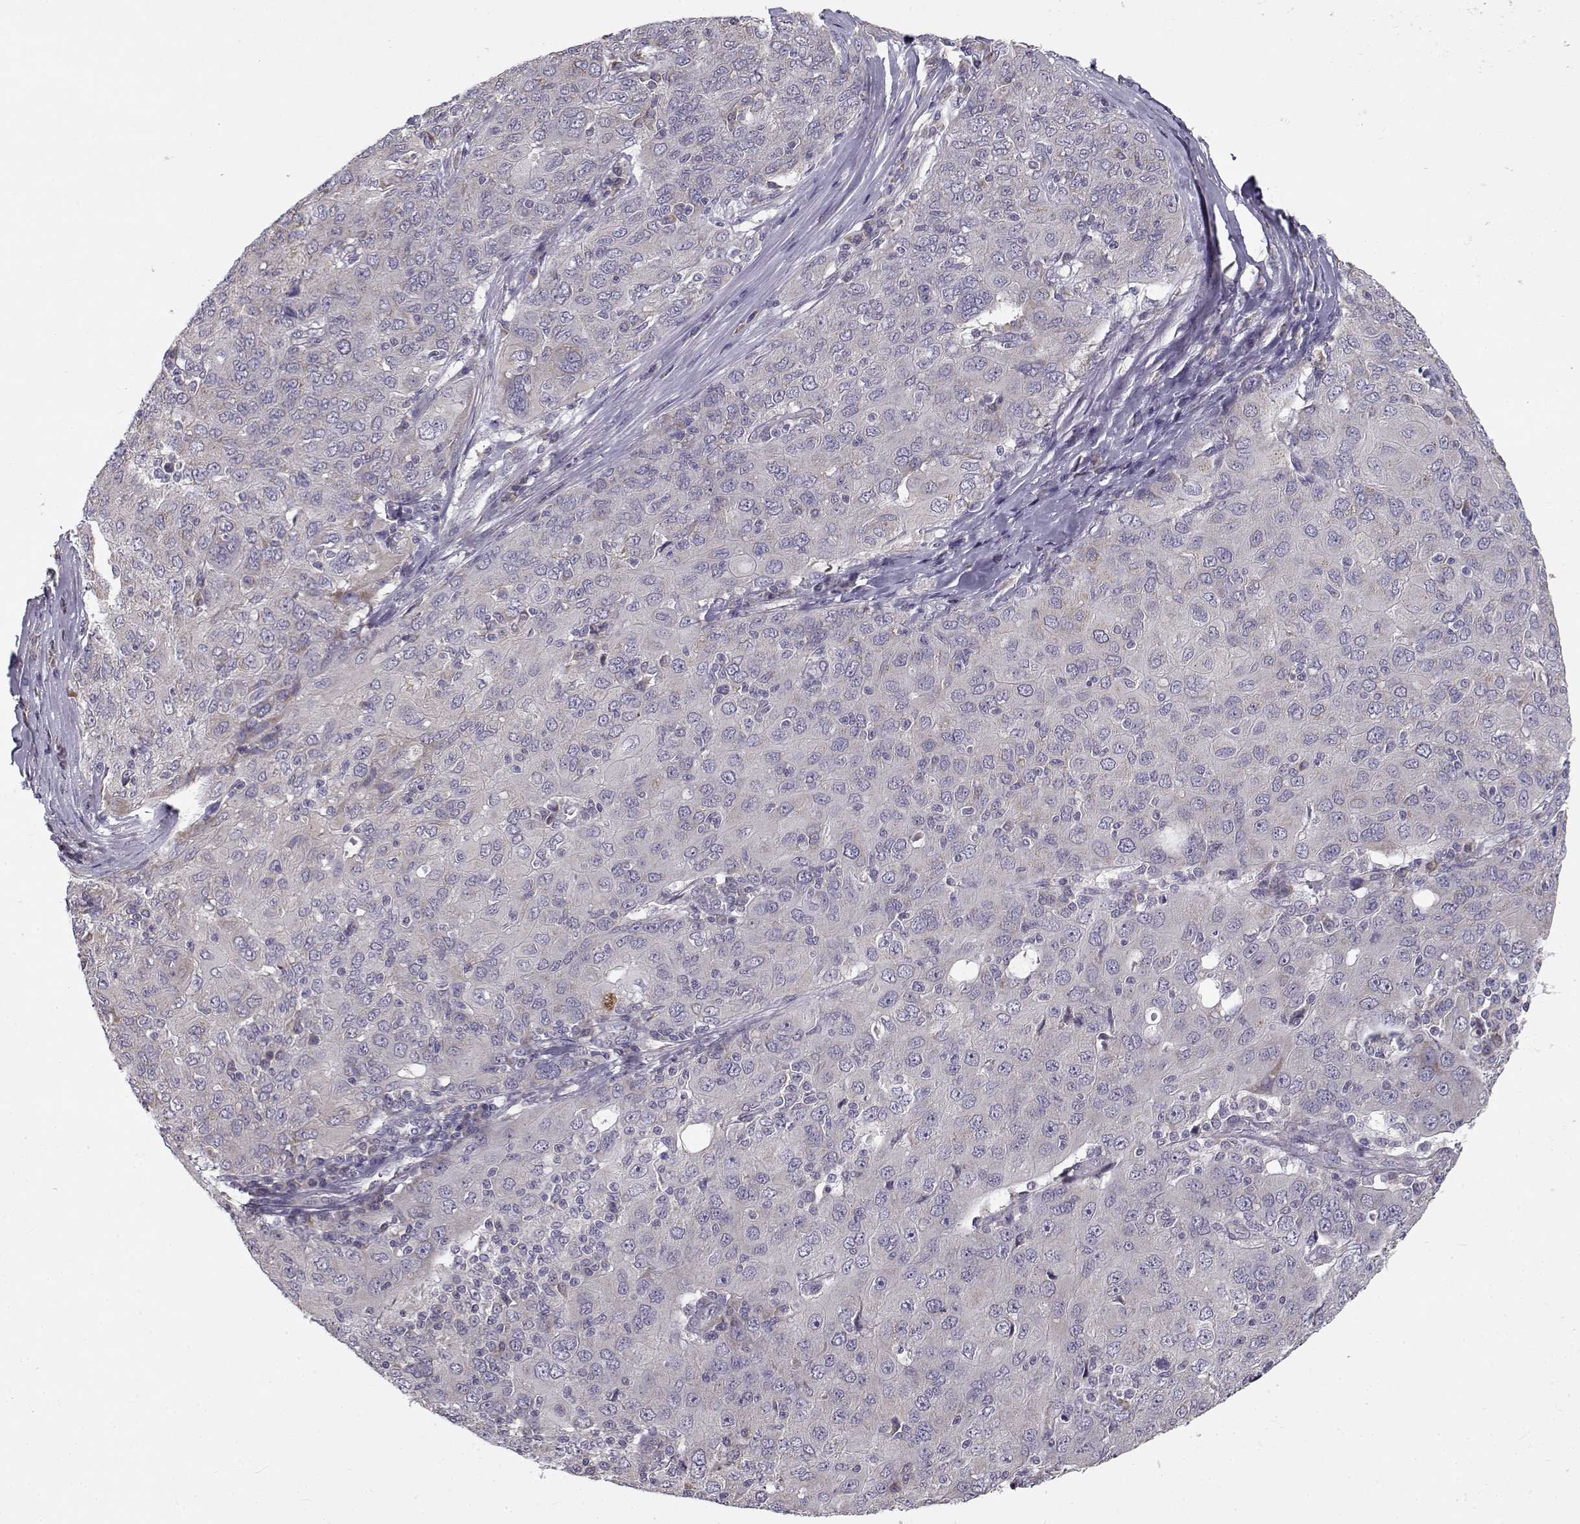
{"staining": {"intensity": "negative", "quantity": "none", "location": "none"}, "tissue": "ovarian cancer", "cell_type": "Tumor cells", "image_type": "cancer", "snomed": [{"axis": "morphology", "description": "Carcinoma, endometroid"}, {"axis": "topography", "description": "Ovary"}], "caption": "DAB immunohistochemical staining of ovarian endometroid carcinoma demonstrates no significant expression in tumor cells. The staining was performed using DAB to visualize the protein expression in brown, while the nuclei were stained in blue with hematoxylin (Magnification: 20x).", "gene": "ENTPD8", "patient": {"sex": "female", "age": 50}}